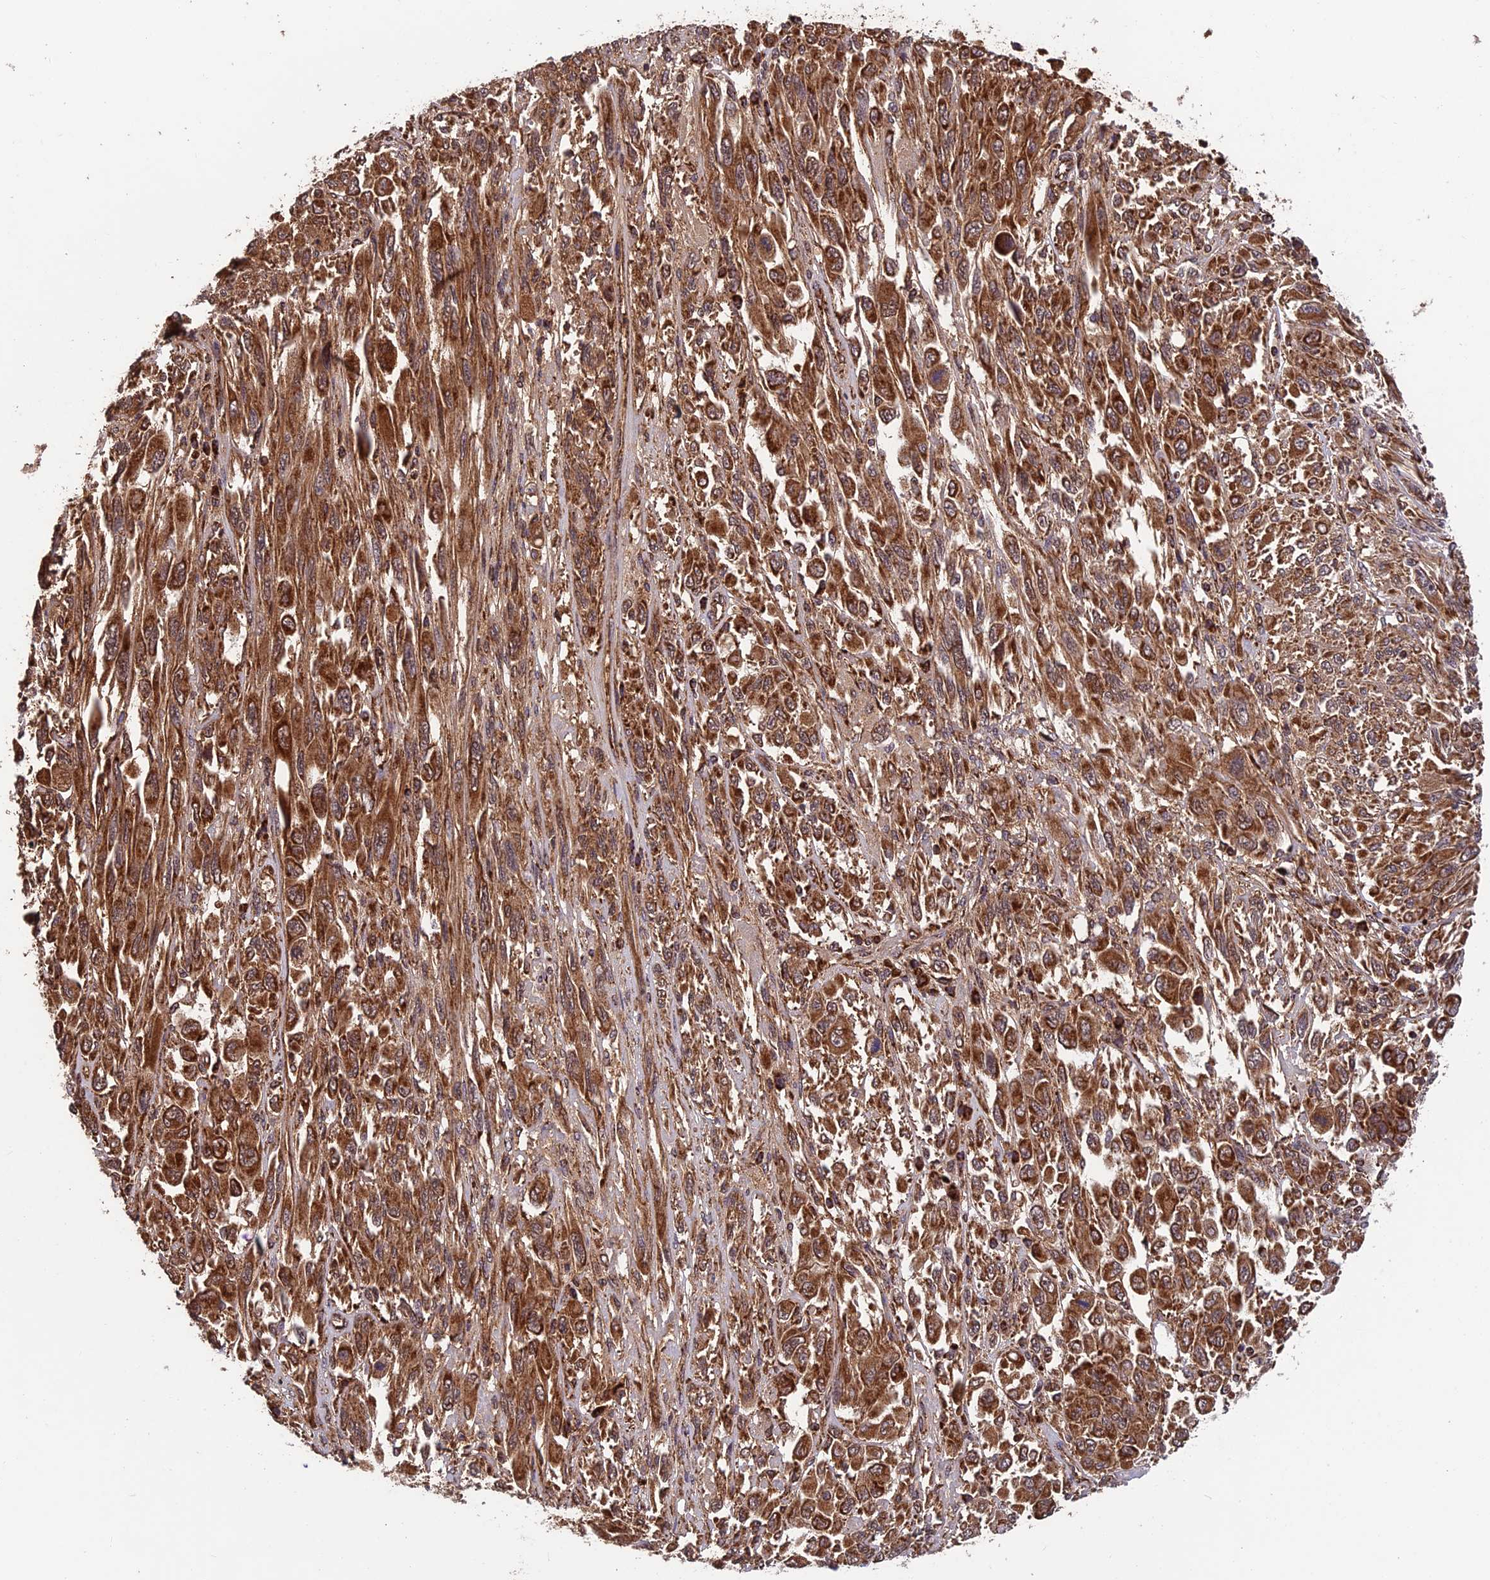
{"staining": {"intensity": "strong", "quantity": ">75%", "location": "cytoplasmic/membranous"}, "tissue": "melanoma", "cell_type": "Tumor cells", "image_type": "cancer", "snomed": [{"axis": "morphology", "description": "Malignant melanoma, NOS"}, {"axis": "topography", "description": "Skin"}], "caption": "Melanoma tissue reveals strong cytoplasmic/membranous positivity in about >75% of tumor cells", "gene": "CCDC15", "patient": {"sex": "female", "age": 91}}